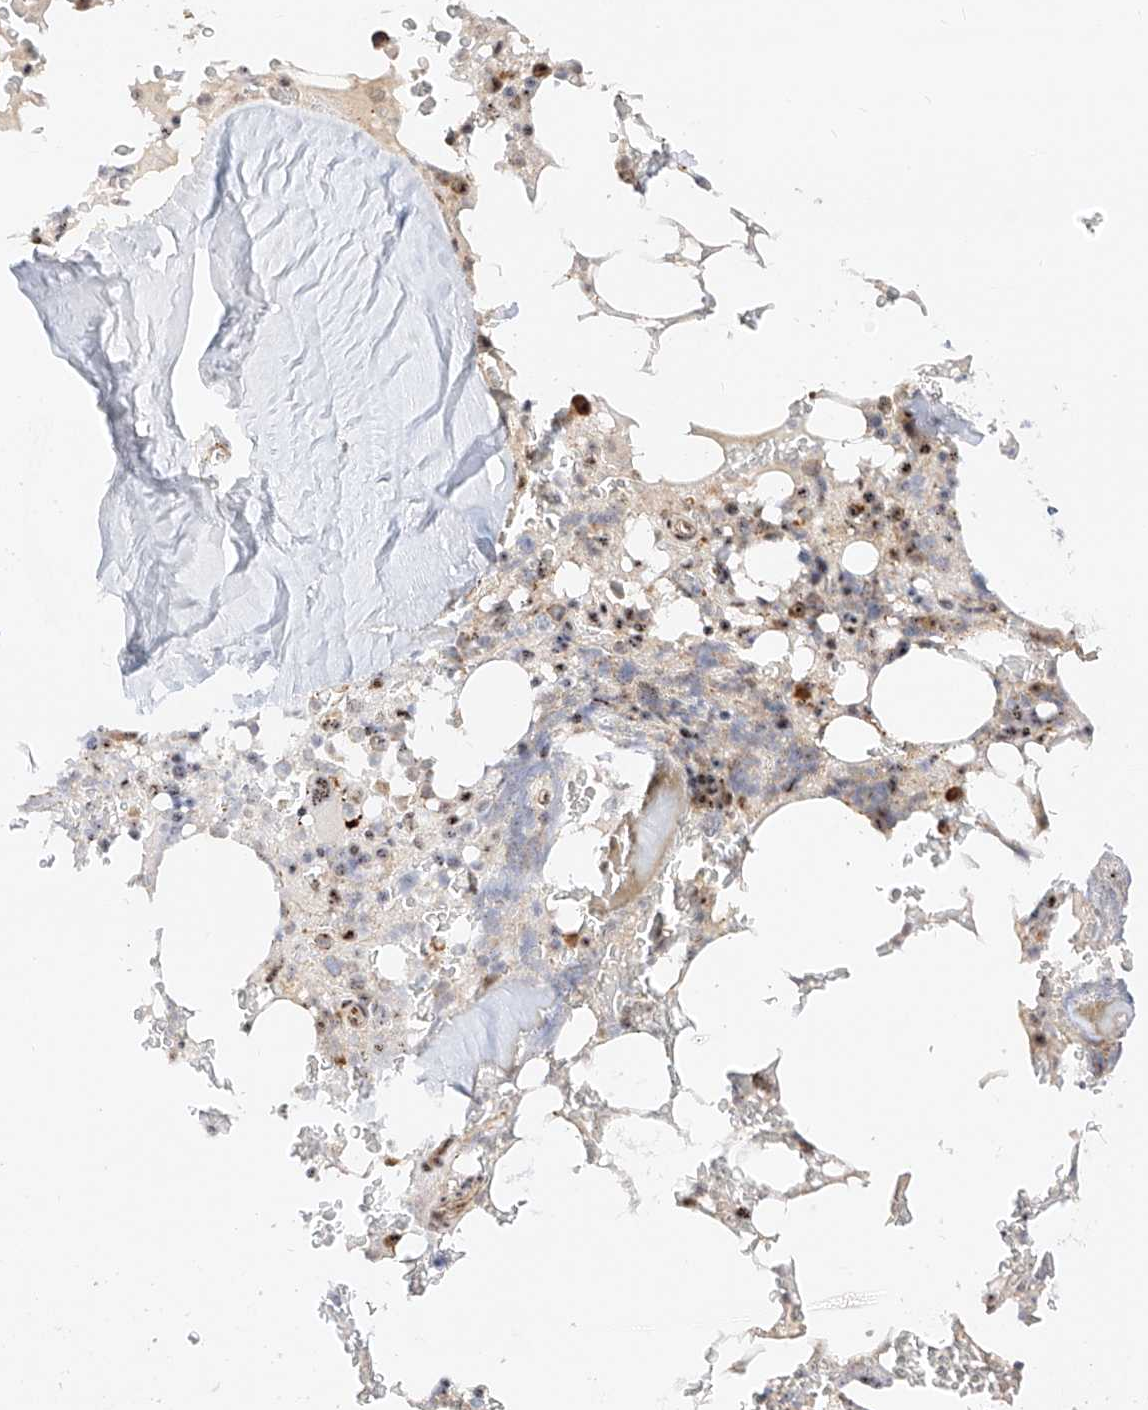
{"staining": {"intensity": "moderate", "quantity": ">75%", "location": "nuclear"}, "tissue": "bone marrow", "cell_type": "Hematopoietic cells", "image_type": "normal", "snomed": [{"axis": "morphology", "description": "Normal tissue, NOS"}, {"axis": "topography", "description": "Bone marrow"}], "caption": "Brown immunohistochemical staining in normal human bone marrow demonstrates moderate nuclear positivity in approximately >75% of hematopoietic cells. The staining was performed using DAB (3,3'-diaminobenzidine), with brown indicating positive protein expression. Nuclei are stained blue with hematoxylin.", "gene": "ATXN7L2", "patient": {"sex": "male", "age": 58}}